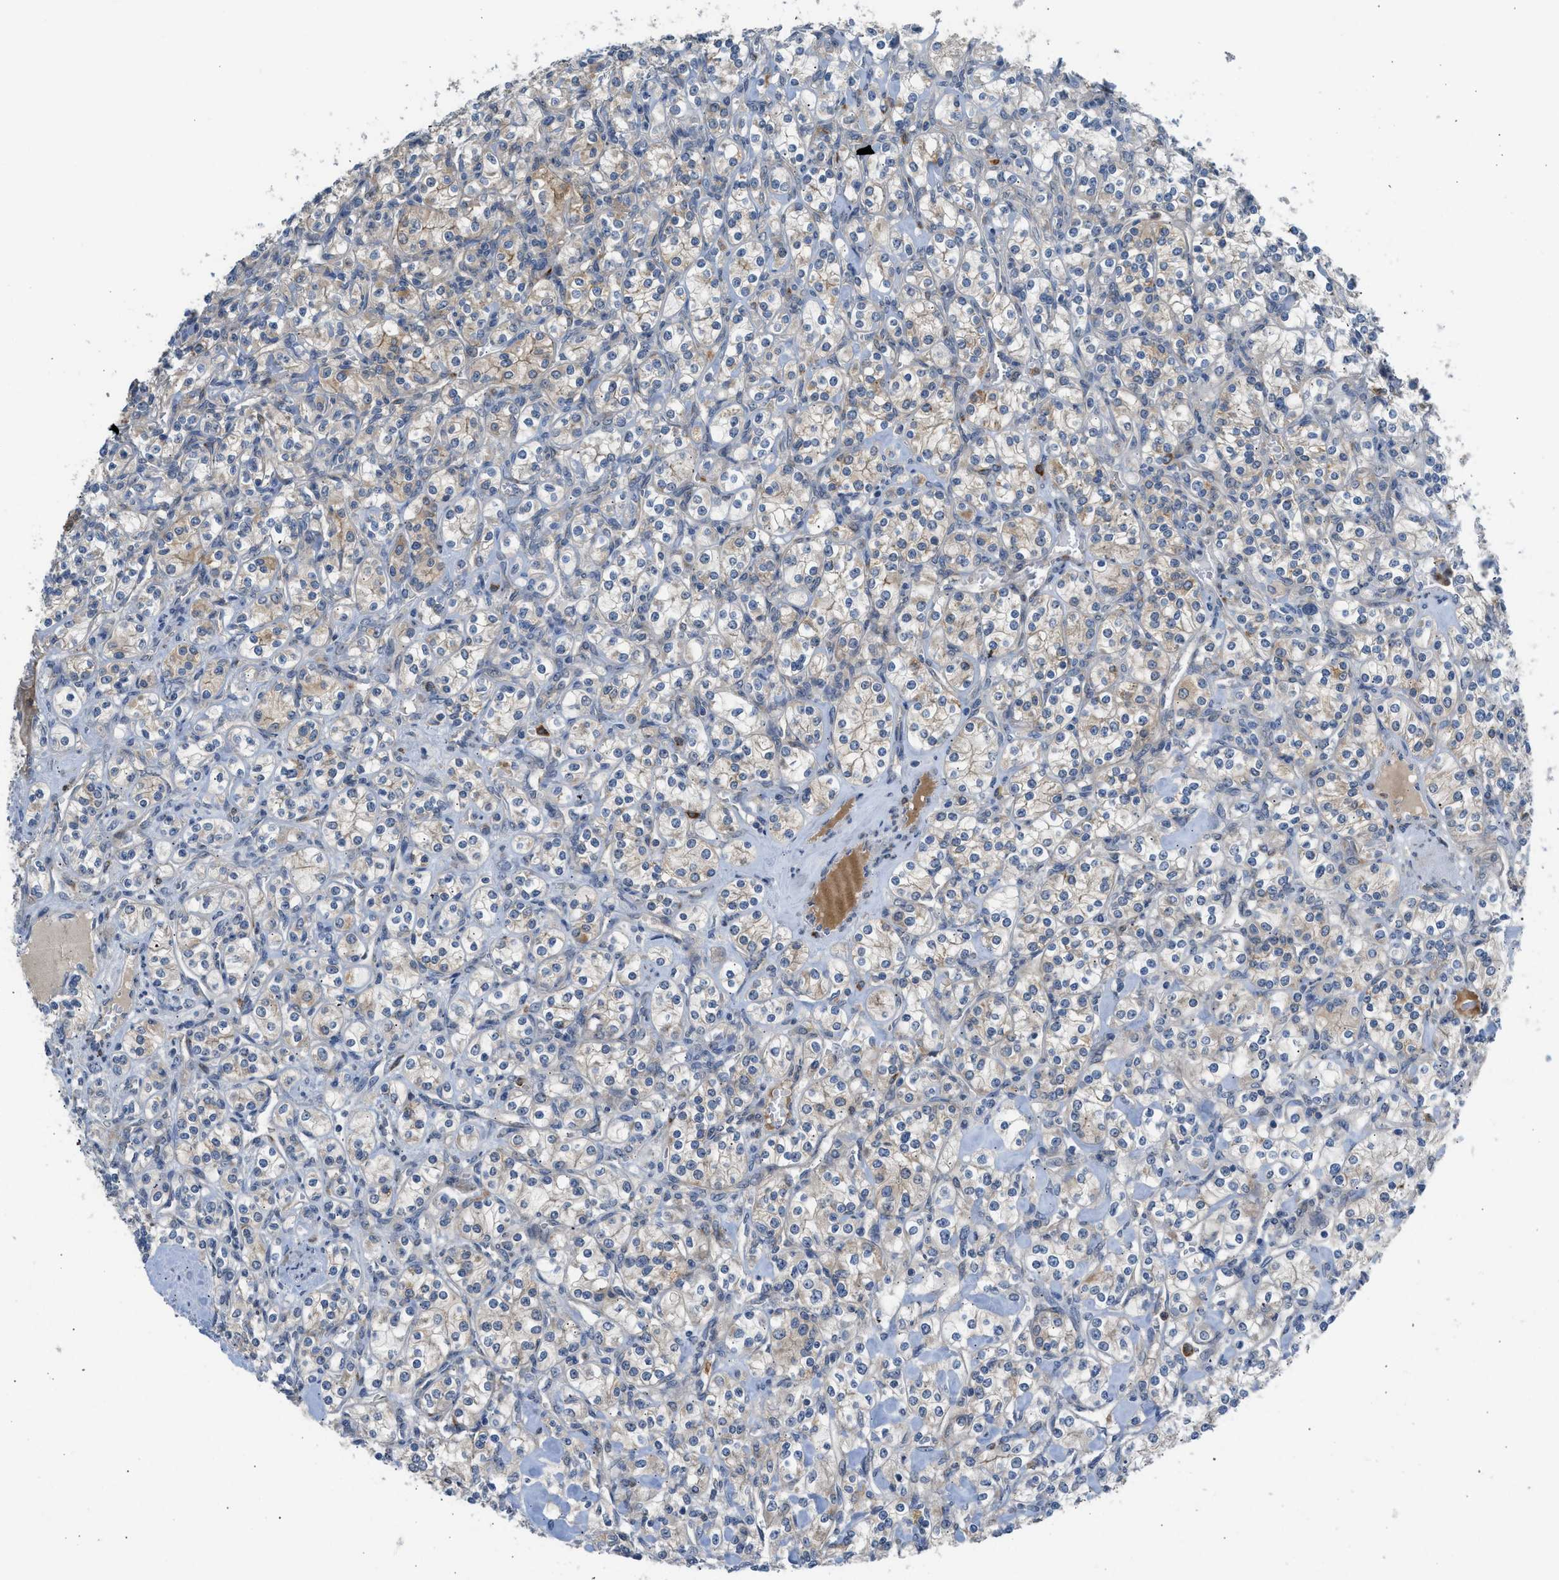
{"staining": {"intensity": "weak", "quantity": "25%-75%", "location": "cytoplasmic/membranous"}, "tissue": "renal cancer", "cell_type": "Tumor cells", "image_type": "cancer", "snomed": [{"axis": "morphology", "description": "Adenocarcinoma, NOS"}, {"axis": "topography", "description": "Kidney"}], "caption": "Protein analysis of renal cancer tissue reveals weak cytoplasmic/membranous expression in approximately 25%-75% of tumor cells. Immunohistochemistry stains the protein in brown and the nuclei are stained blue.", "gene": "RHBDF2", "patient": {"sex": "male", "age": 77}}